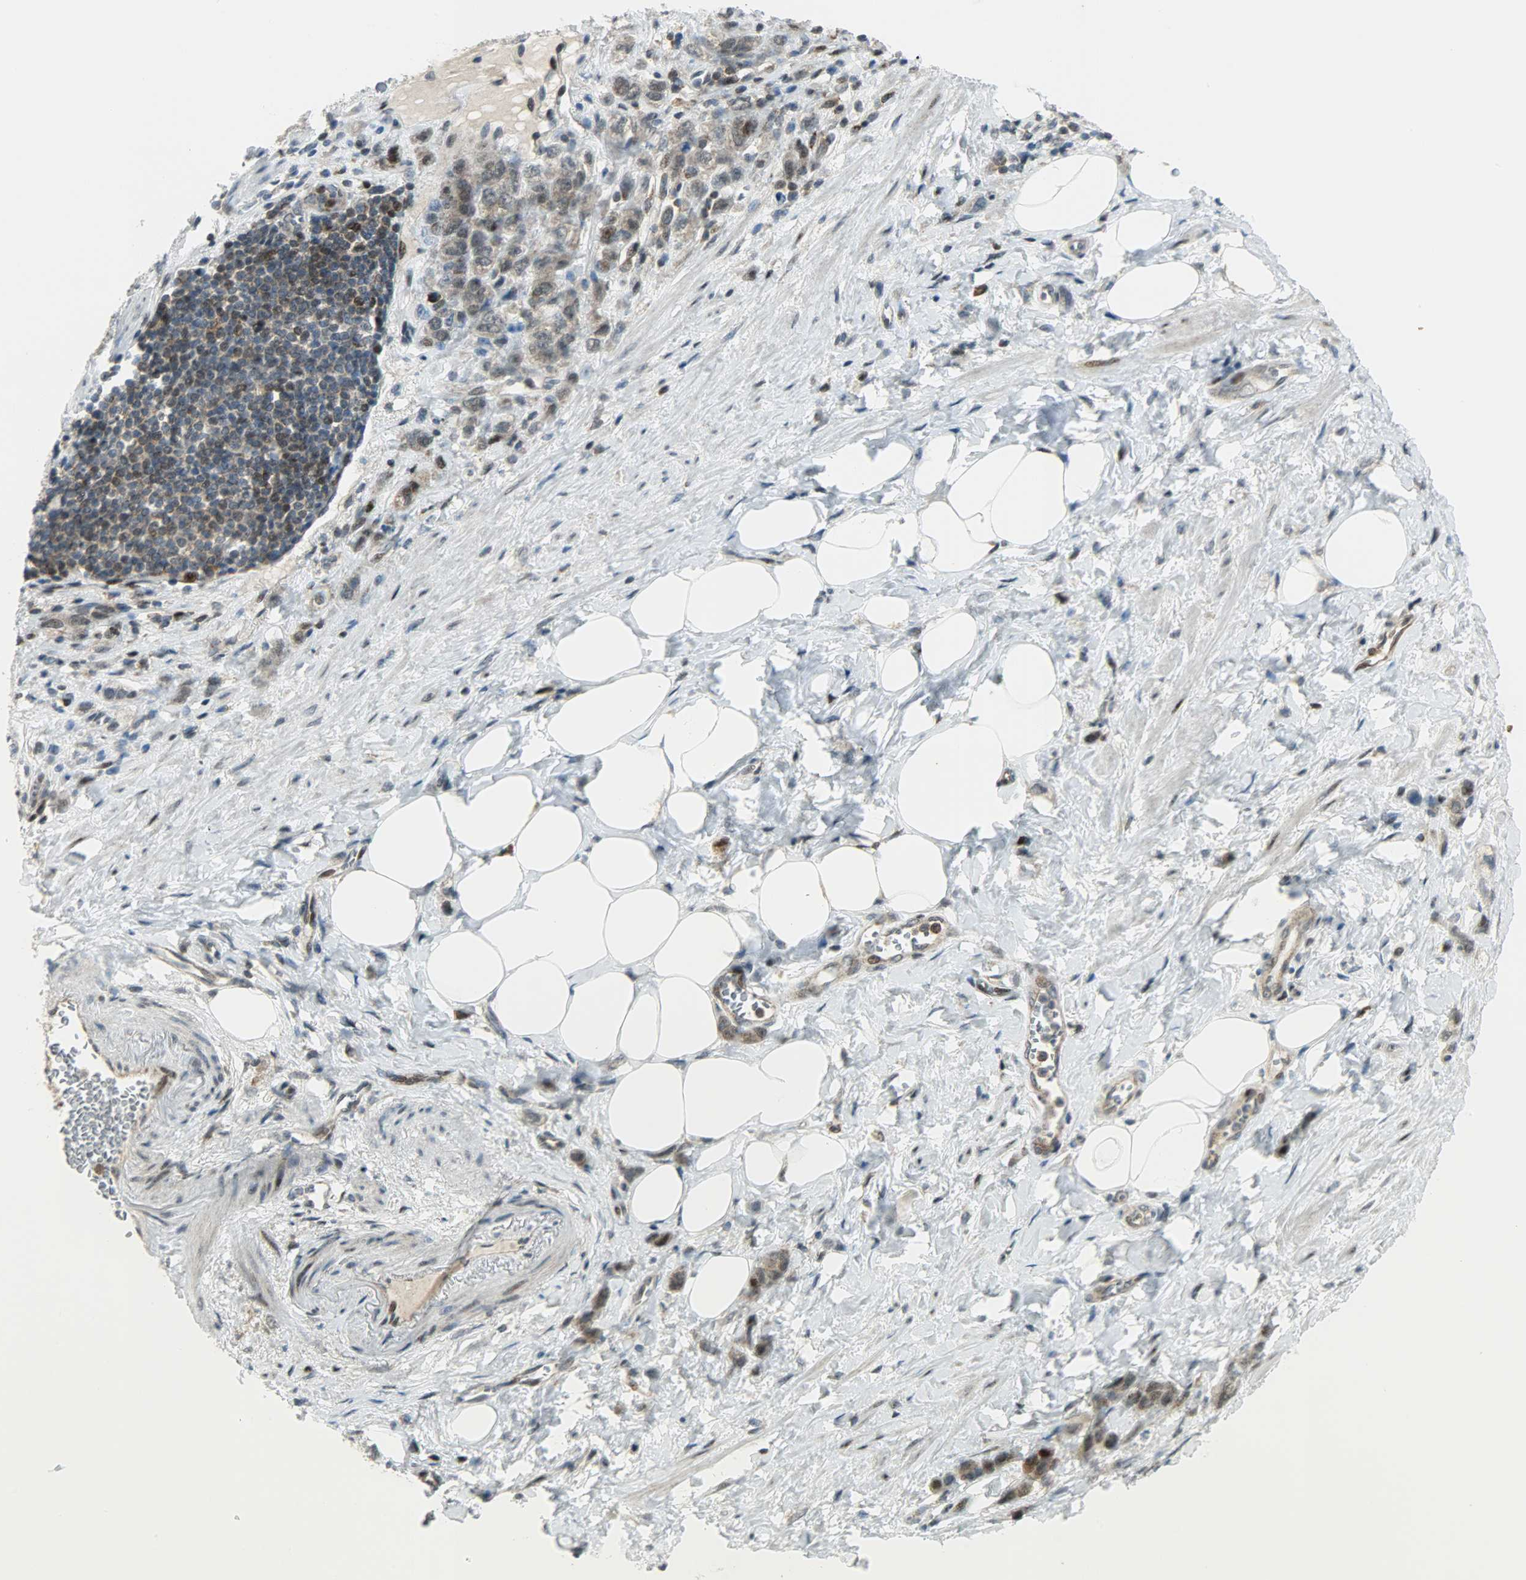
{"staining": {"intensity": "weak", "quantity": "25%-75%", "location": "cytoplasmic/membranous,nuclear"}, "tissue": "stomach cancer", "cell_type": "Tumor cells", "image_type": "cancer", "snomed": [{"axis": "morphology", "description": "Adenocarcinoma, NOS"}, {"axis": "topography", "description": "Stomach"}], "caption": "High-magnification brightfield microscopy of stomach cancer (adenocarcinoma) stained with DAB (3,3'-diaminobenzidine) (brown) and counterstained with hematoxylin (blue). tumor cells exhibit weak cytoplasmic/membranous and nuclear staining is appreciated in approximately25%-75% of cells. The protein of interest is shown in brown color, while the nuclei are stained blue.", "gene": "IL15", "patient": {"sex": "male", "age": 82}}